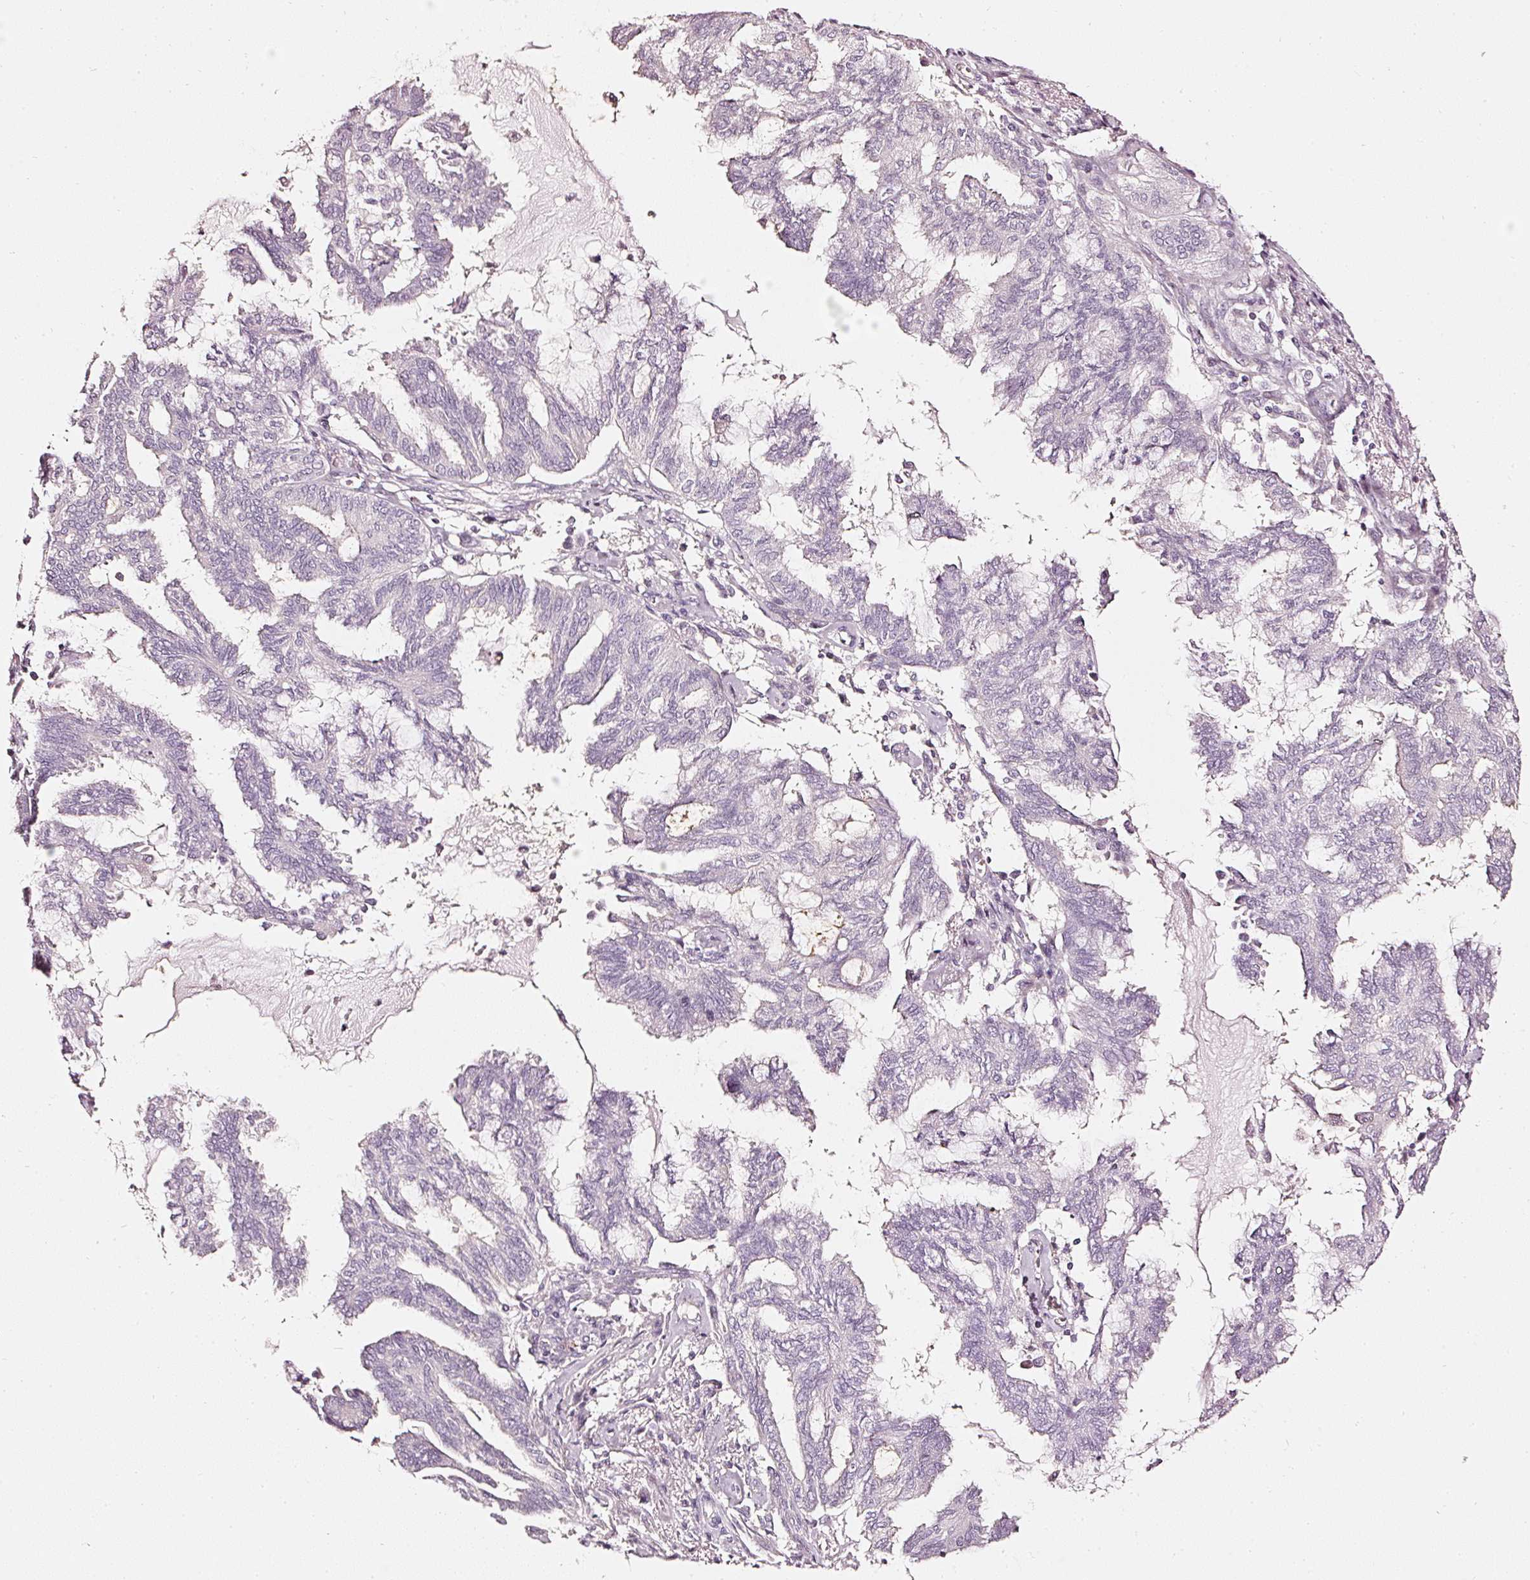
{"staining": {"intensity": "negative", "quantity": "none", "location": "none"}, "tissue": "endometrial cancer", "cell_type": "Tumor cells", "image_type": "cancer", "snomed": [{"axis": "morphology", "description": "Adenocarcinoma, NOS"}, {"axis": "topography", "description": "Endometrium"}], "caption": "An image of adenocarcinoma (endometrial) stained for a protein demonstrates no brown staining in tumor cells.", "gene": "CNP", "patient": {"sex": "female", "age": 86}}